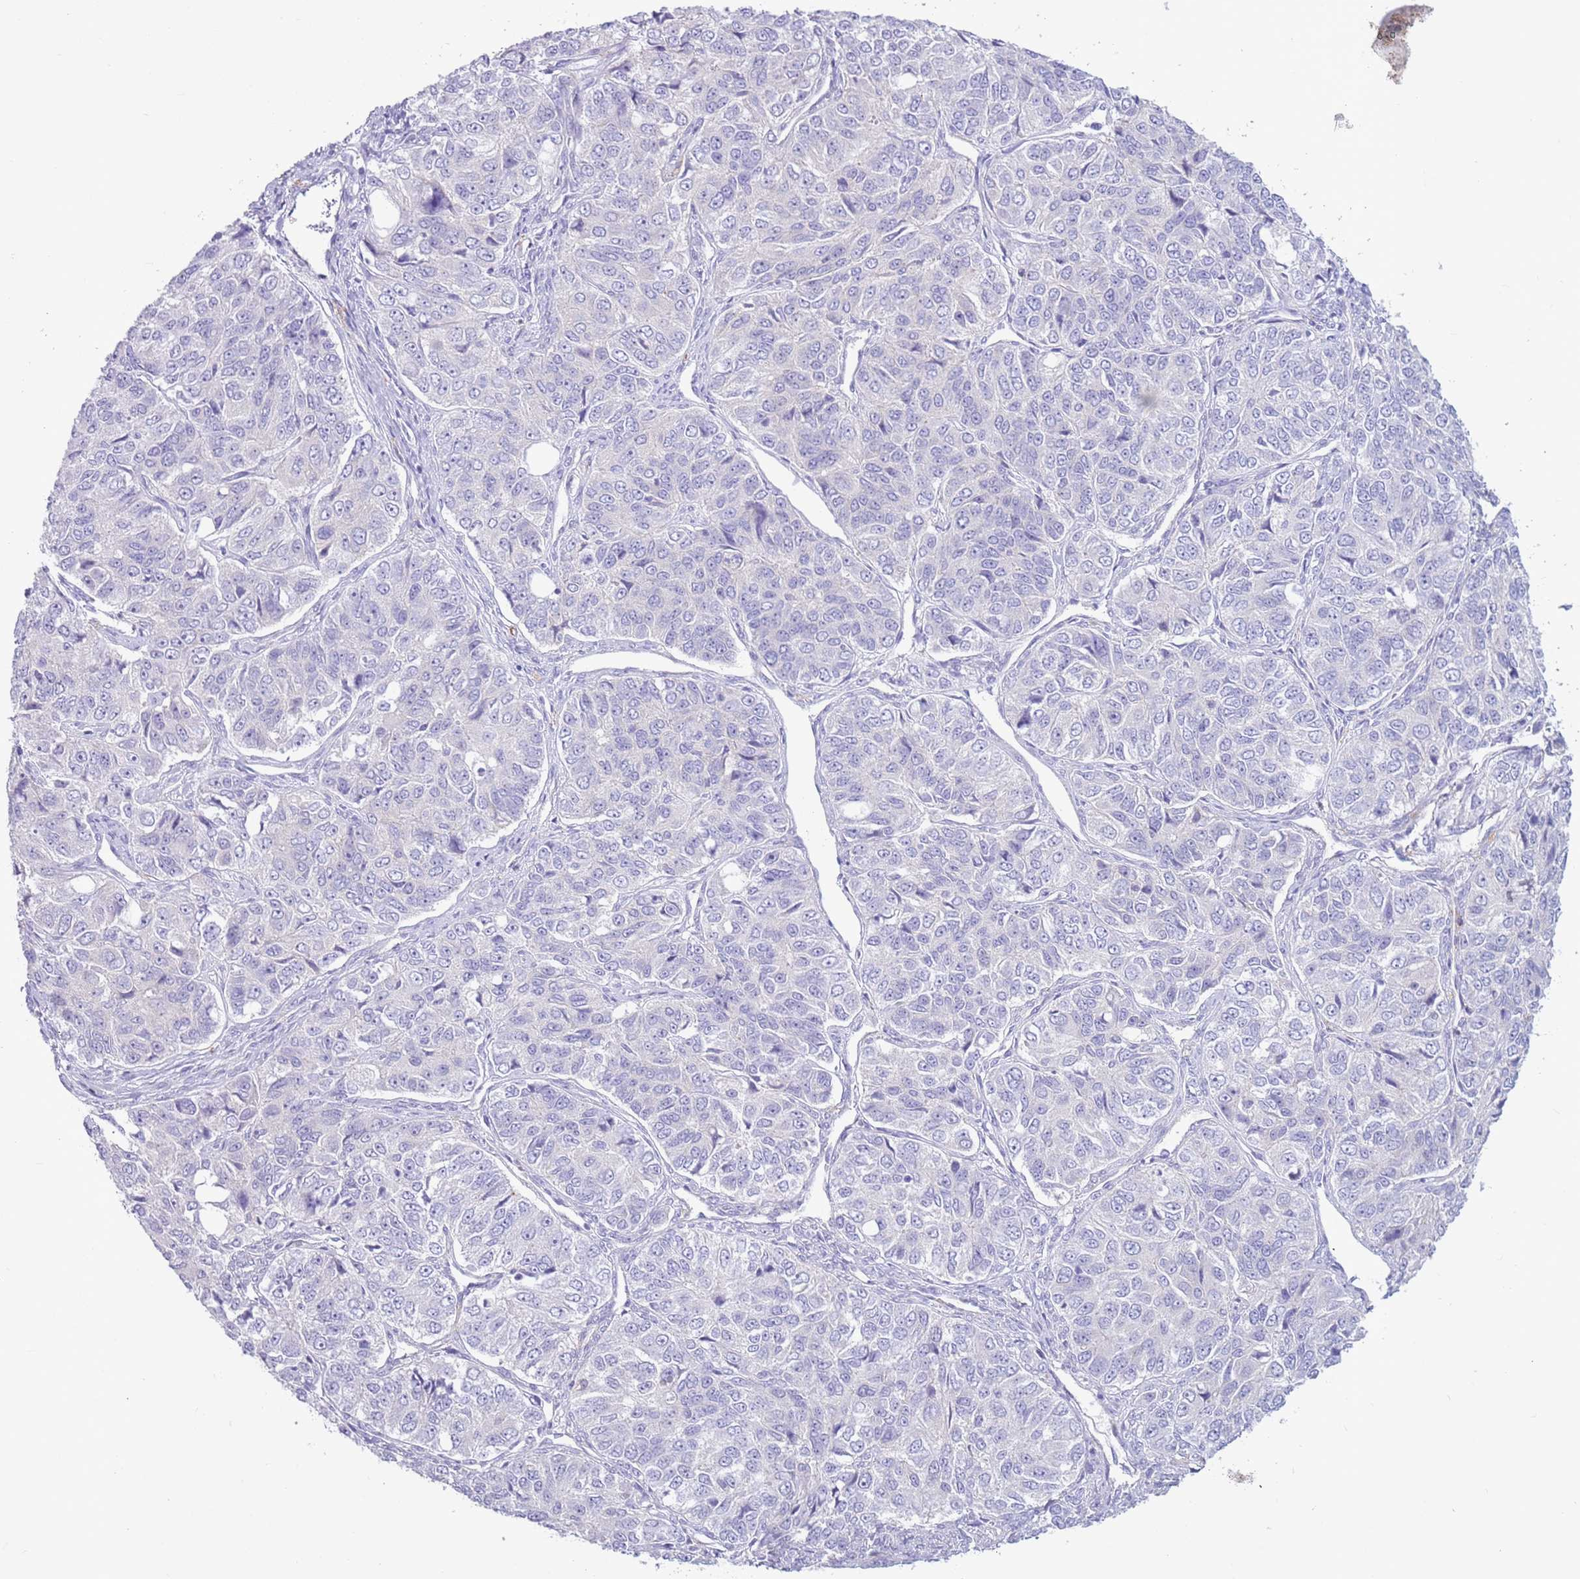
{"staining": {"intensity": "negative", "quantity": "none", "location": "none"}, "tissue": "ovarian cancer", "cell_type": "Tumor cells", "image_type": "cancer", "snomed": [{"axis": "morphology", "description": "Carcinoma, endometroid"}, {"axis": "topography", "description": "Ovary"}], "caption": "DAB immunohistochemical staining of ovarian cancer (endometroid carcinoma) exhibits no significant staining in tumor cells.", "gene": "SNX6", "patient": {"sex": "female", "age": 51}}